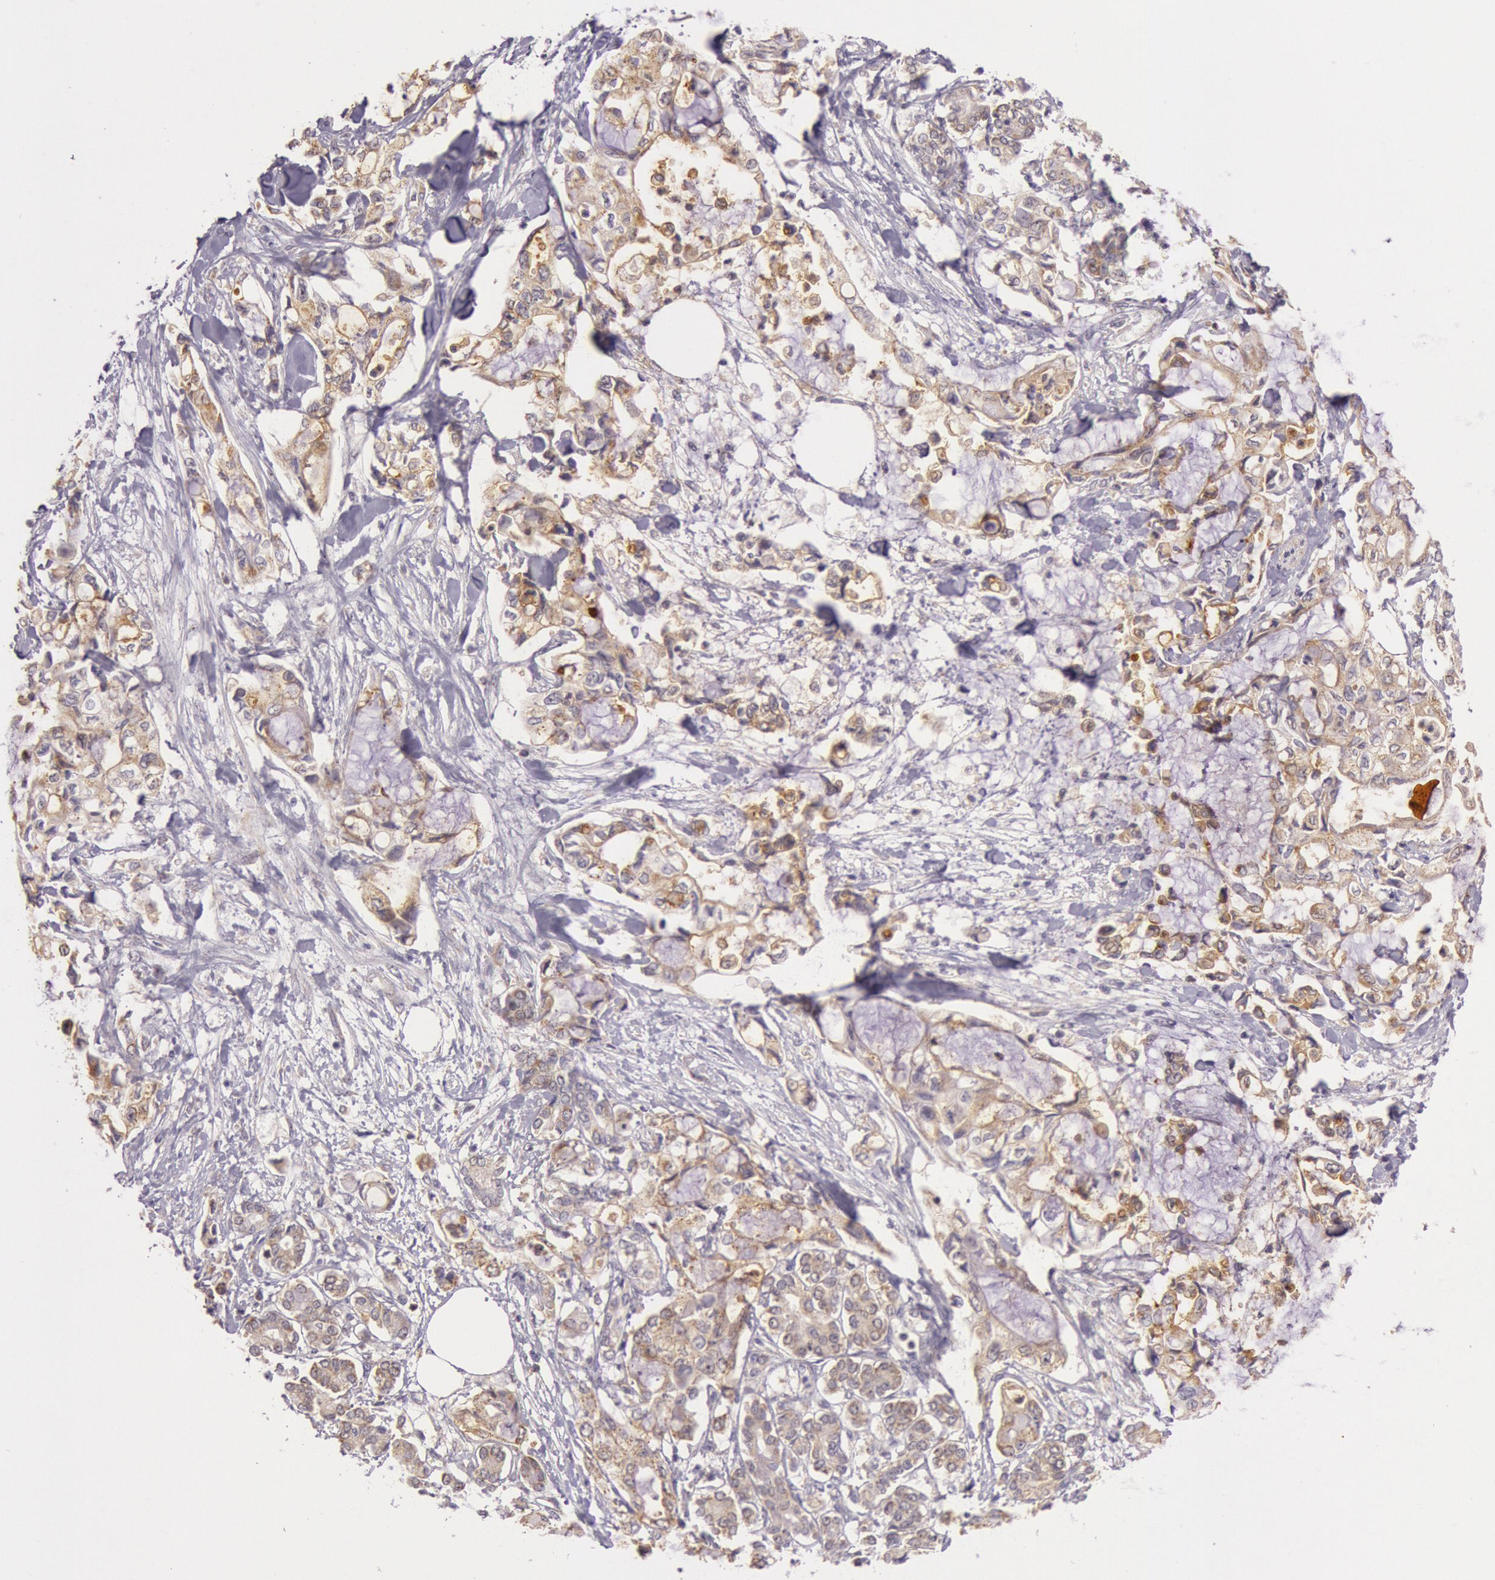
{"staining": {"intensity": "moderate", "quantity": ">75%", "location": "cytoplasmic/membranous"}, "tissue": "pancreatic cancer", "cell_type": "Tumor cells", "image_type": "cancer", "snomed": [{"axis": "morphology", "description": "Adenocarcinoma, NOS"}, {"axis": "topography", "description": "Pancreas"}], "caption": "IHC micrograph of neoplastic tissue: pancreatic cancer stained using immunohistochemistry demonstrates medium levels of moderate protein expression localized specifically in the cytoplasmic/membranous of tumor cells, appearing as a cytoplasmic/membranous brown color.", "gene": "CDK16", "patient": {"sex": "female", "age": 70}}